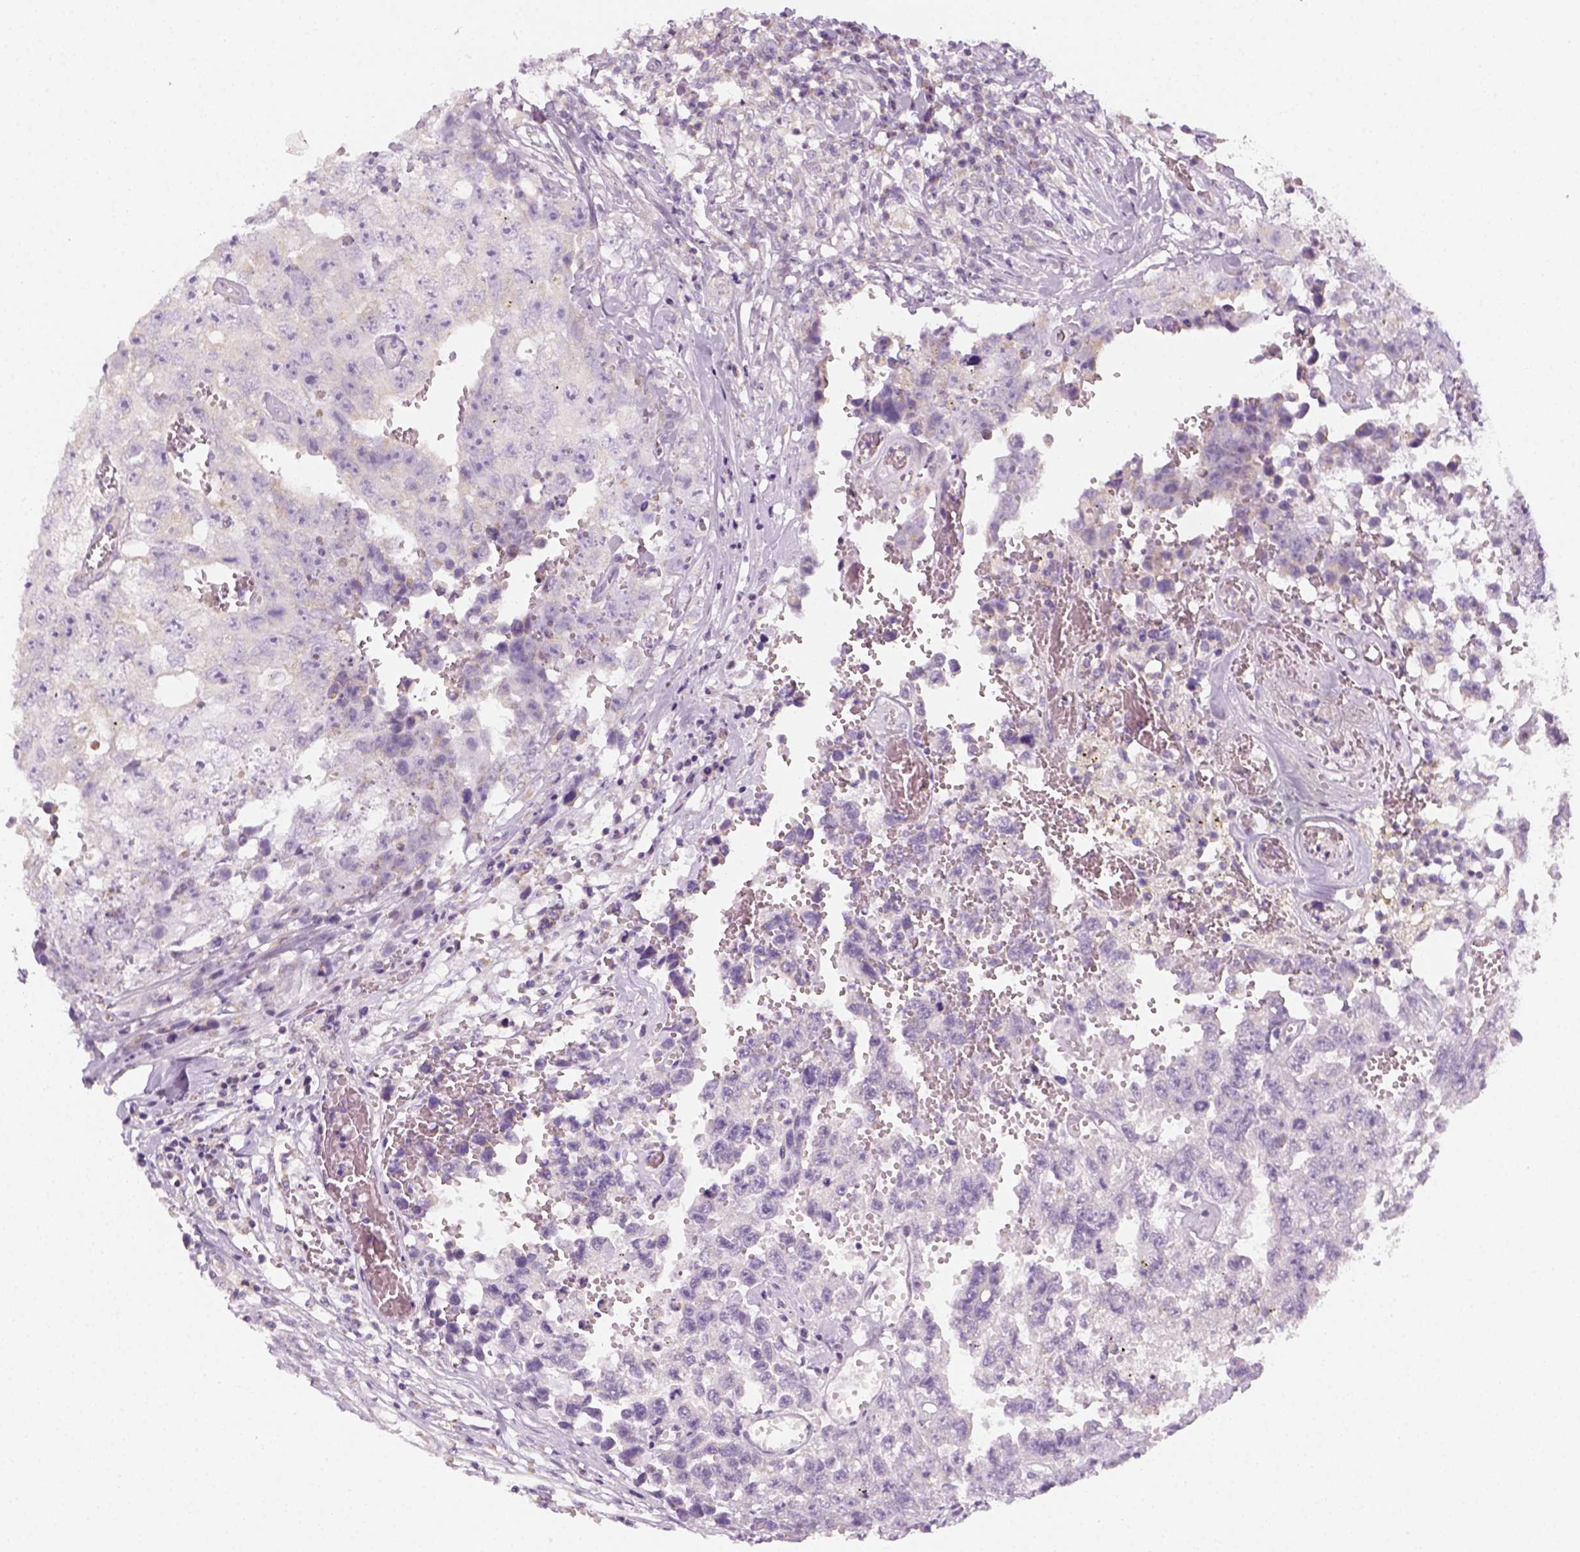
{"staining": {"intensity": "negative", "quantity": "none", "location": "none"}, "tissue": "testis cancer", "cell_type": "Tumor cells", "image_type": "cancer", "snomed": [{"axis": "morphology", "description": "Carcinoma, Embryonal, NOS"}, {"axis": "topography", "description": "Testis"}], "caption": "A photomicrograph of human testis cancer is negative for staining in tumor cells.", "gene": "AWAT2", "patient": {"sex": "male", "age": 36}}